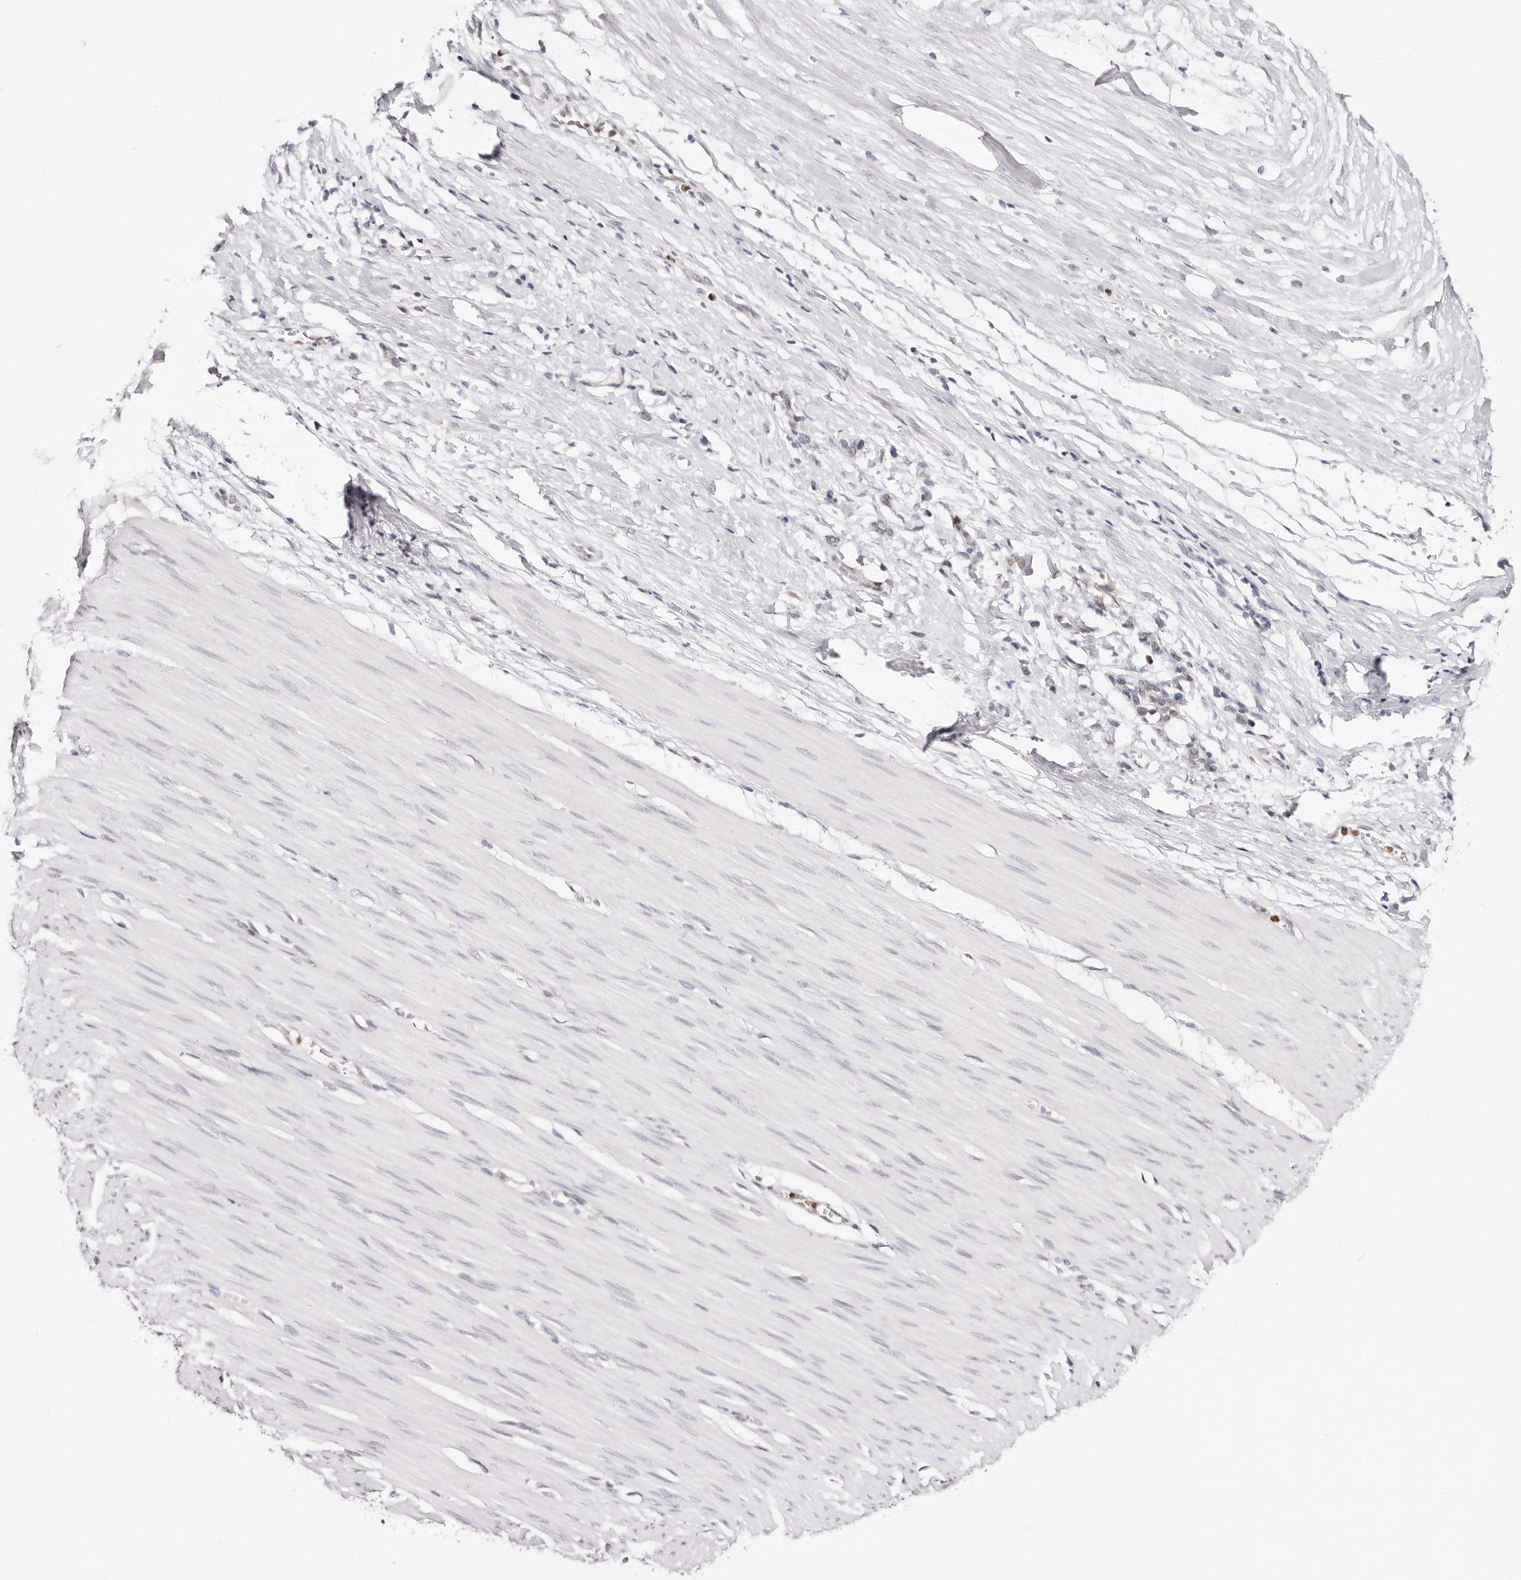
{"staining": {"intensity": "moderate", "quantity": "<25%", "location": "nuclear"}, "tissue": "smooth muscle", "cell_type": "Smooth muscle cells", "image_type": "normal", "snomed": [{"axis": "morphology", "description": "Normal tissue, NOS"}, {"axis": "morphology", "description": "Adenocarcinoma, NOS"}, {"axis": "topography", "description": "Colon"}, {"axis": "topography", "description": "Peripheral nerve tissue"}], "caption": "Protein expression analysis of unremarkable smooth muscle demonstrates moderate nuclear expression in about <25% of smooth muscle cells.", "gene": "TKT", "patient": {"sex": "male", "age": 14}}